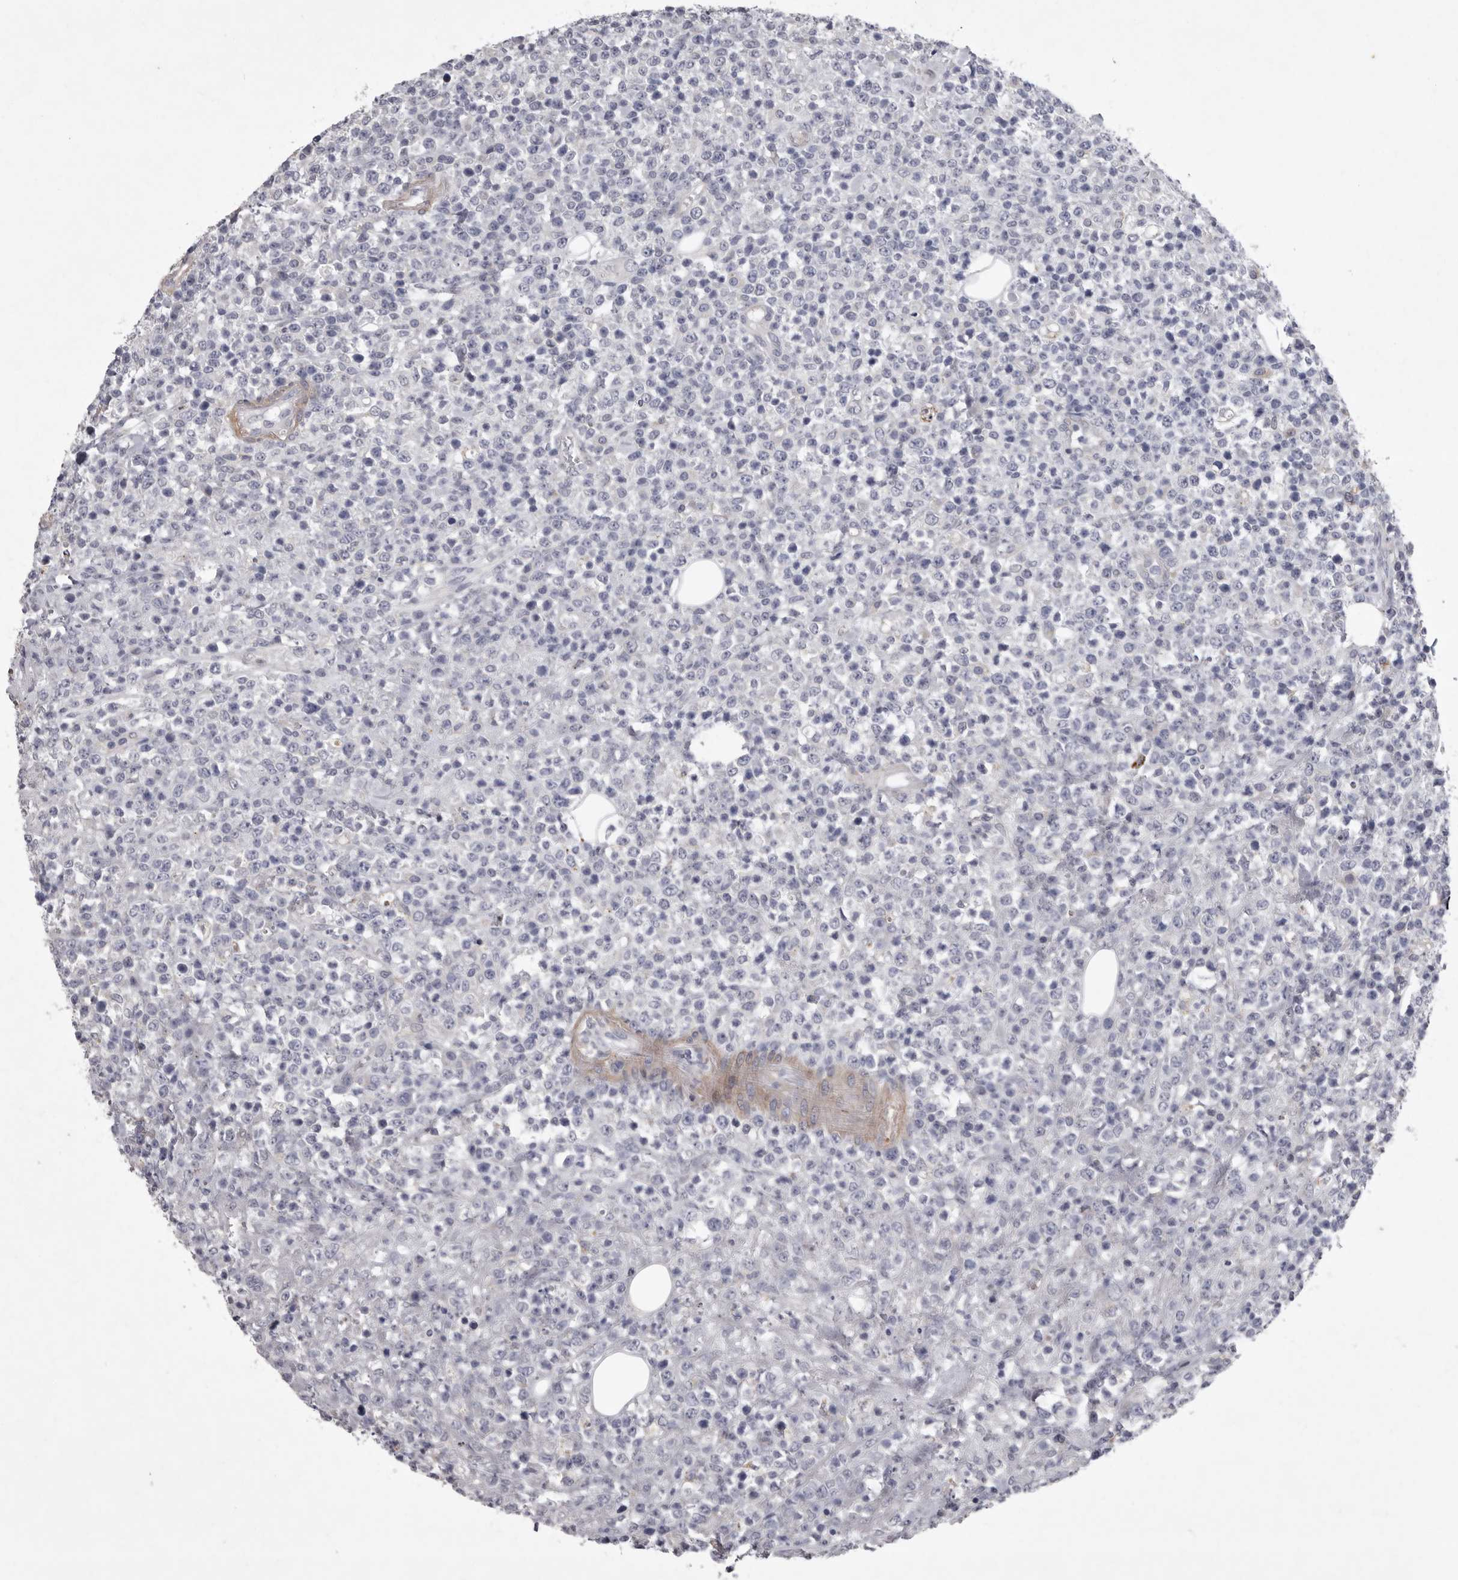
{"staining": {"intensity": "negative", "quantity": "none", "location": "none"}, "tissue": "lymphoma", "cell_type": "Tumor cells", "image_type": "cancer", "snomed": [{"axis": "morphology", "description": "Malignant lymphoma, non-Hodgkin's type, High grade"}, {"axis": "topography", "description": "Colon"}], "caption": "Malignant lymphoma, non-Hodgkin's type (high-grade) stained for a protein using IHC demonstrates no positivity tumor cells.", "gene": "NKAIN4", "patient": {"sex": "female", "age": 53}}